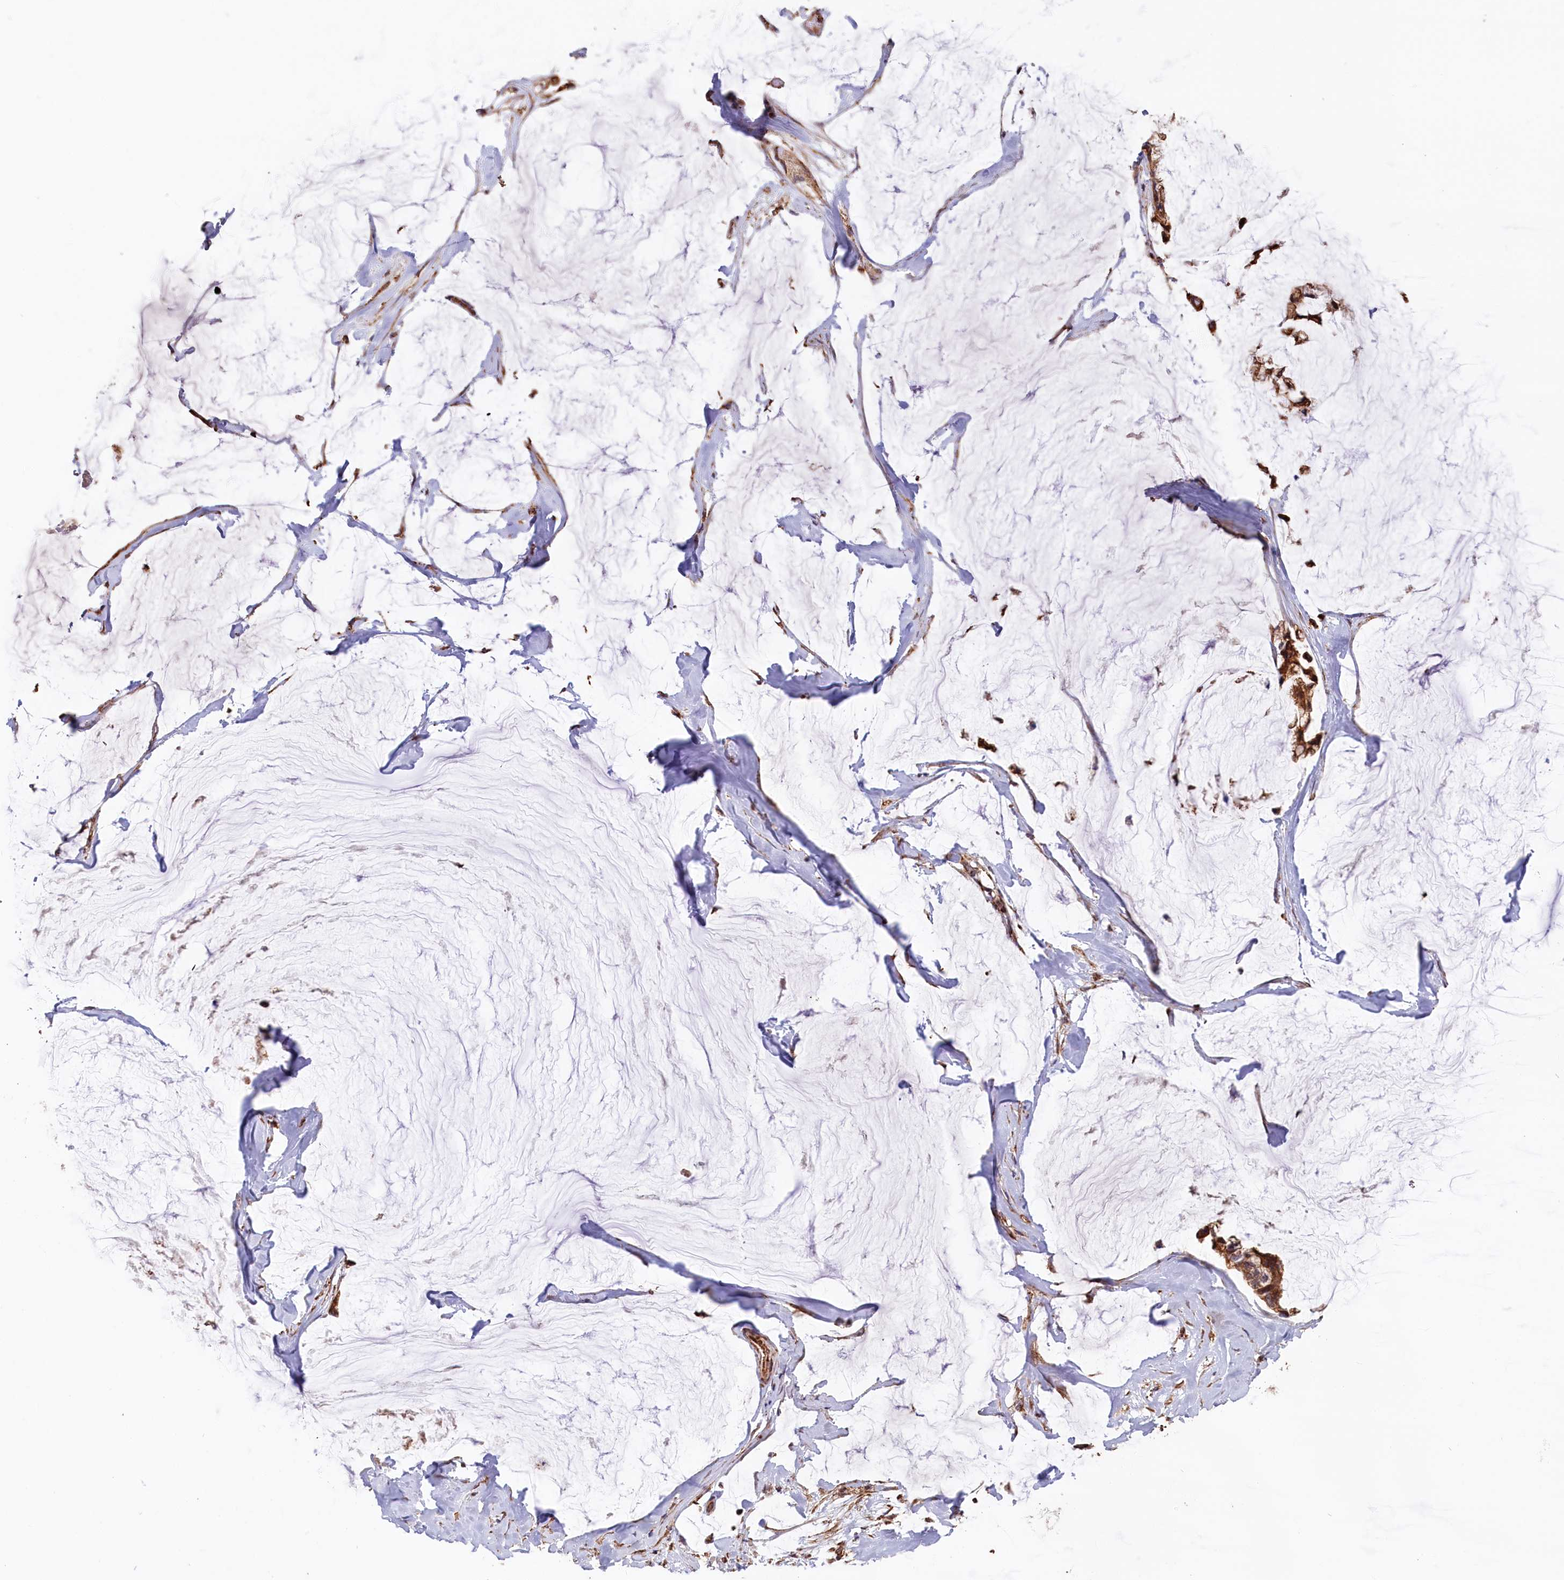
{"staining": {"intensity": "moderate", "quantity": ">75%", "location": "cytoplasmic/membranous"}, "tissue": "ovarian cancer", "cell_type": "Tumor cells", "image_type": "cancer", "snomed": [{"axis": "morphology", "description": "Cystadenocarcinoma, mucinous, NOS"}, {"axis": "topography", "description": "Ovary"}], "caption": "Ovarian mucinous cystadenocarcinoma stained with a brown dye shows moderate cytoplasmic/membranous positive expression in approximately >75% of tumor cells.", "gene": "MACROD1", "patient": {"sex": "female", "age": 39}}